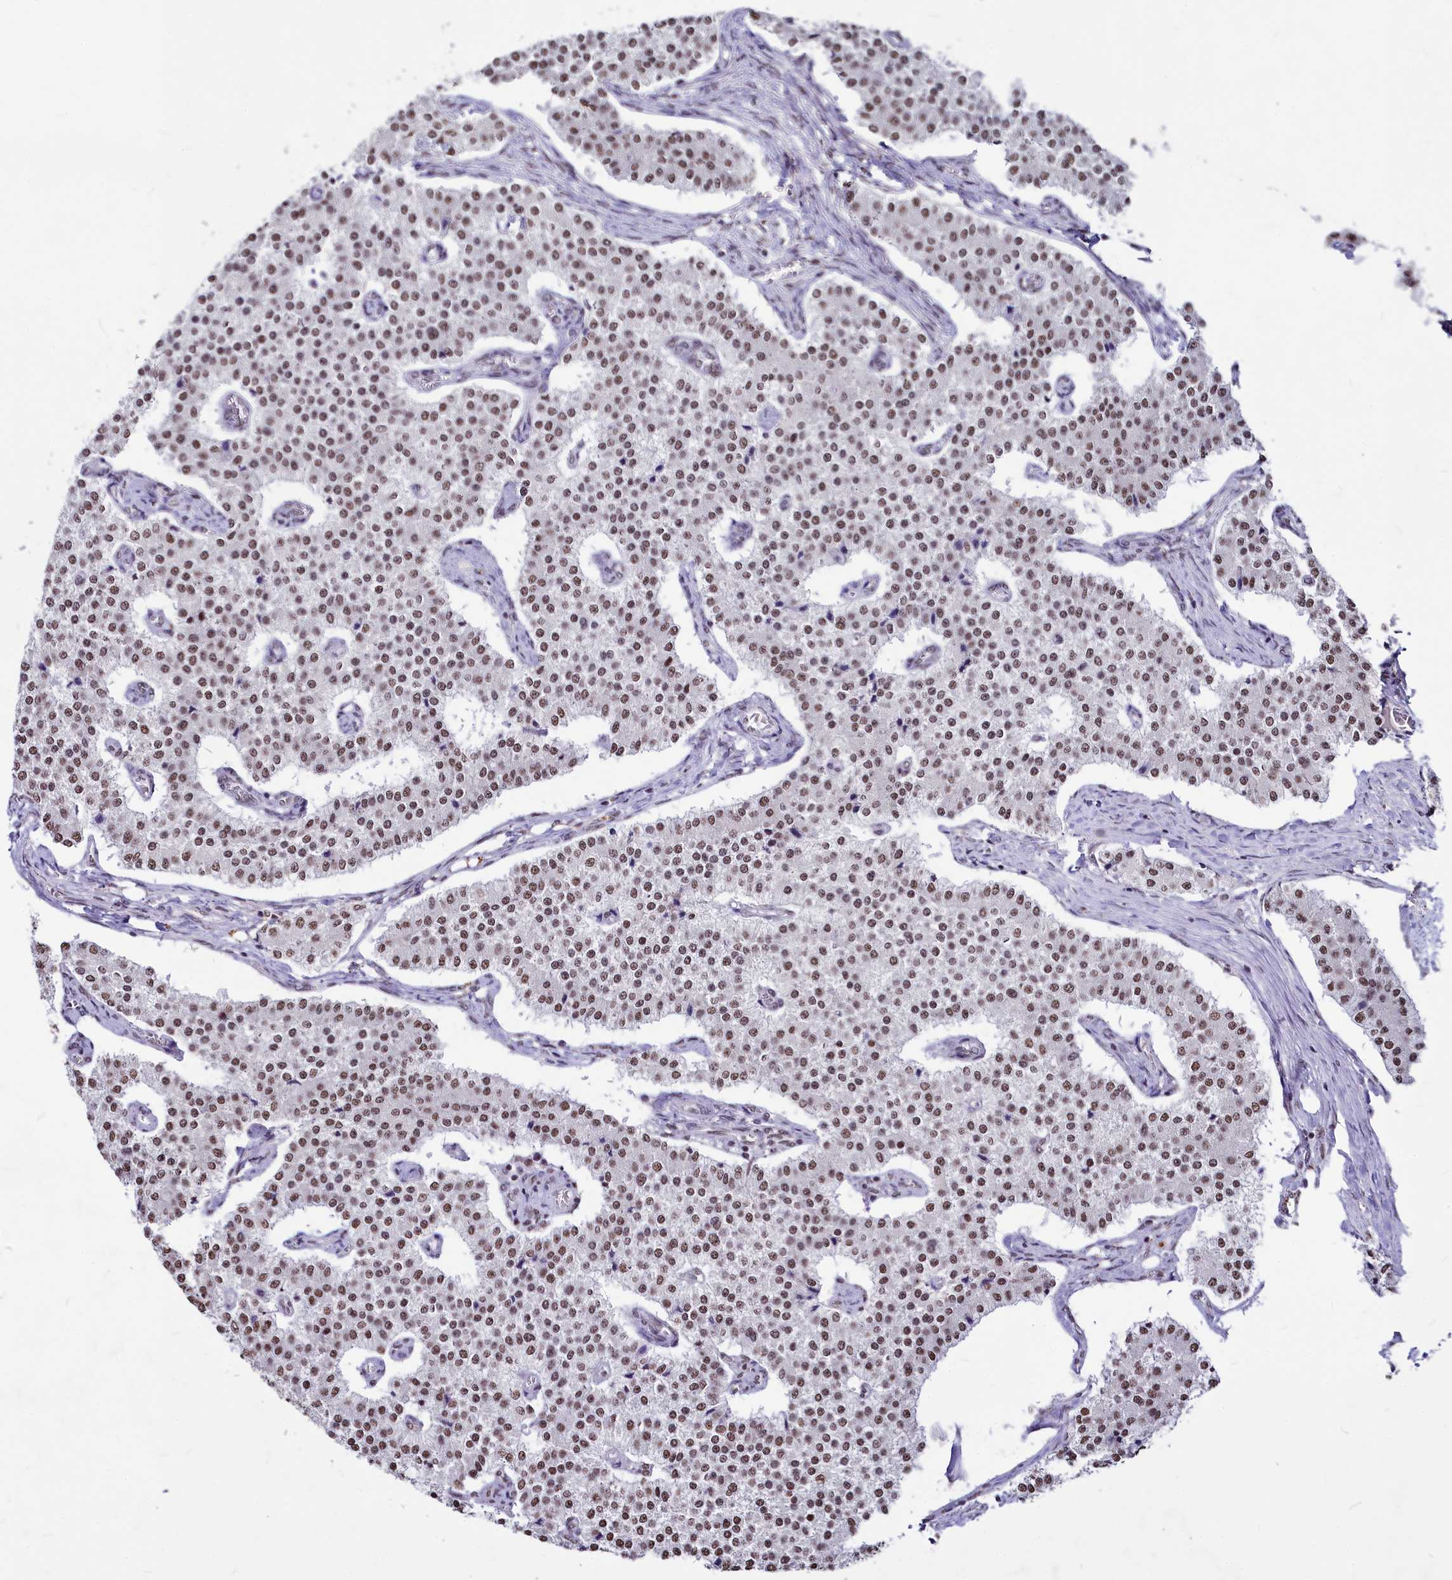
{"staining": {"intensity": "moderate", "quantity": ">75%", "location": "nuclear"}, "tissue": "carcinoid", "cell_type": "Tumor cells", "image_type": "cancer", "snomed": [{"axis": "morphology", "description": "Carcinoid, malignant, NOS"}, {"axis": "topography", "description": "Colon"}], "caption": "The image reveals immunohistochemical staining of carcinoid (malignant). There is moderate nuclear expression is seen in approximately >75% of tumor cells.", "gene": "PARPBP", "patient": {"sex": "female", "age": 52}}